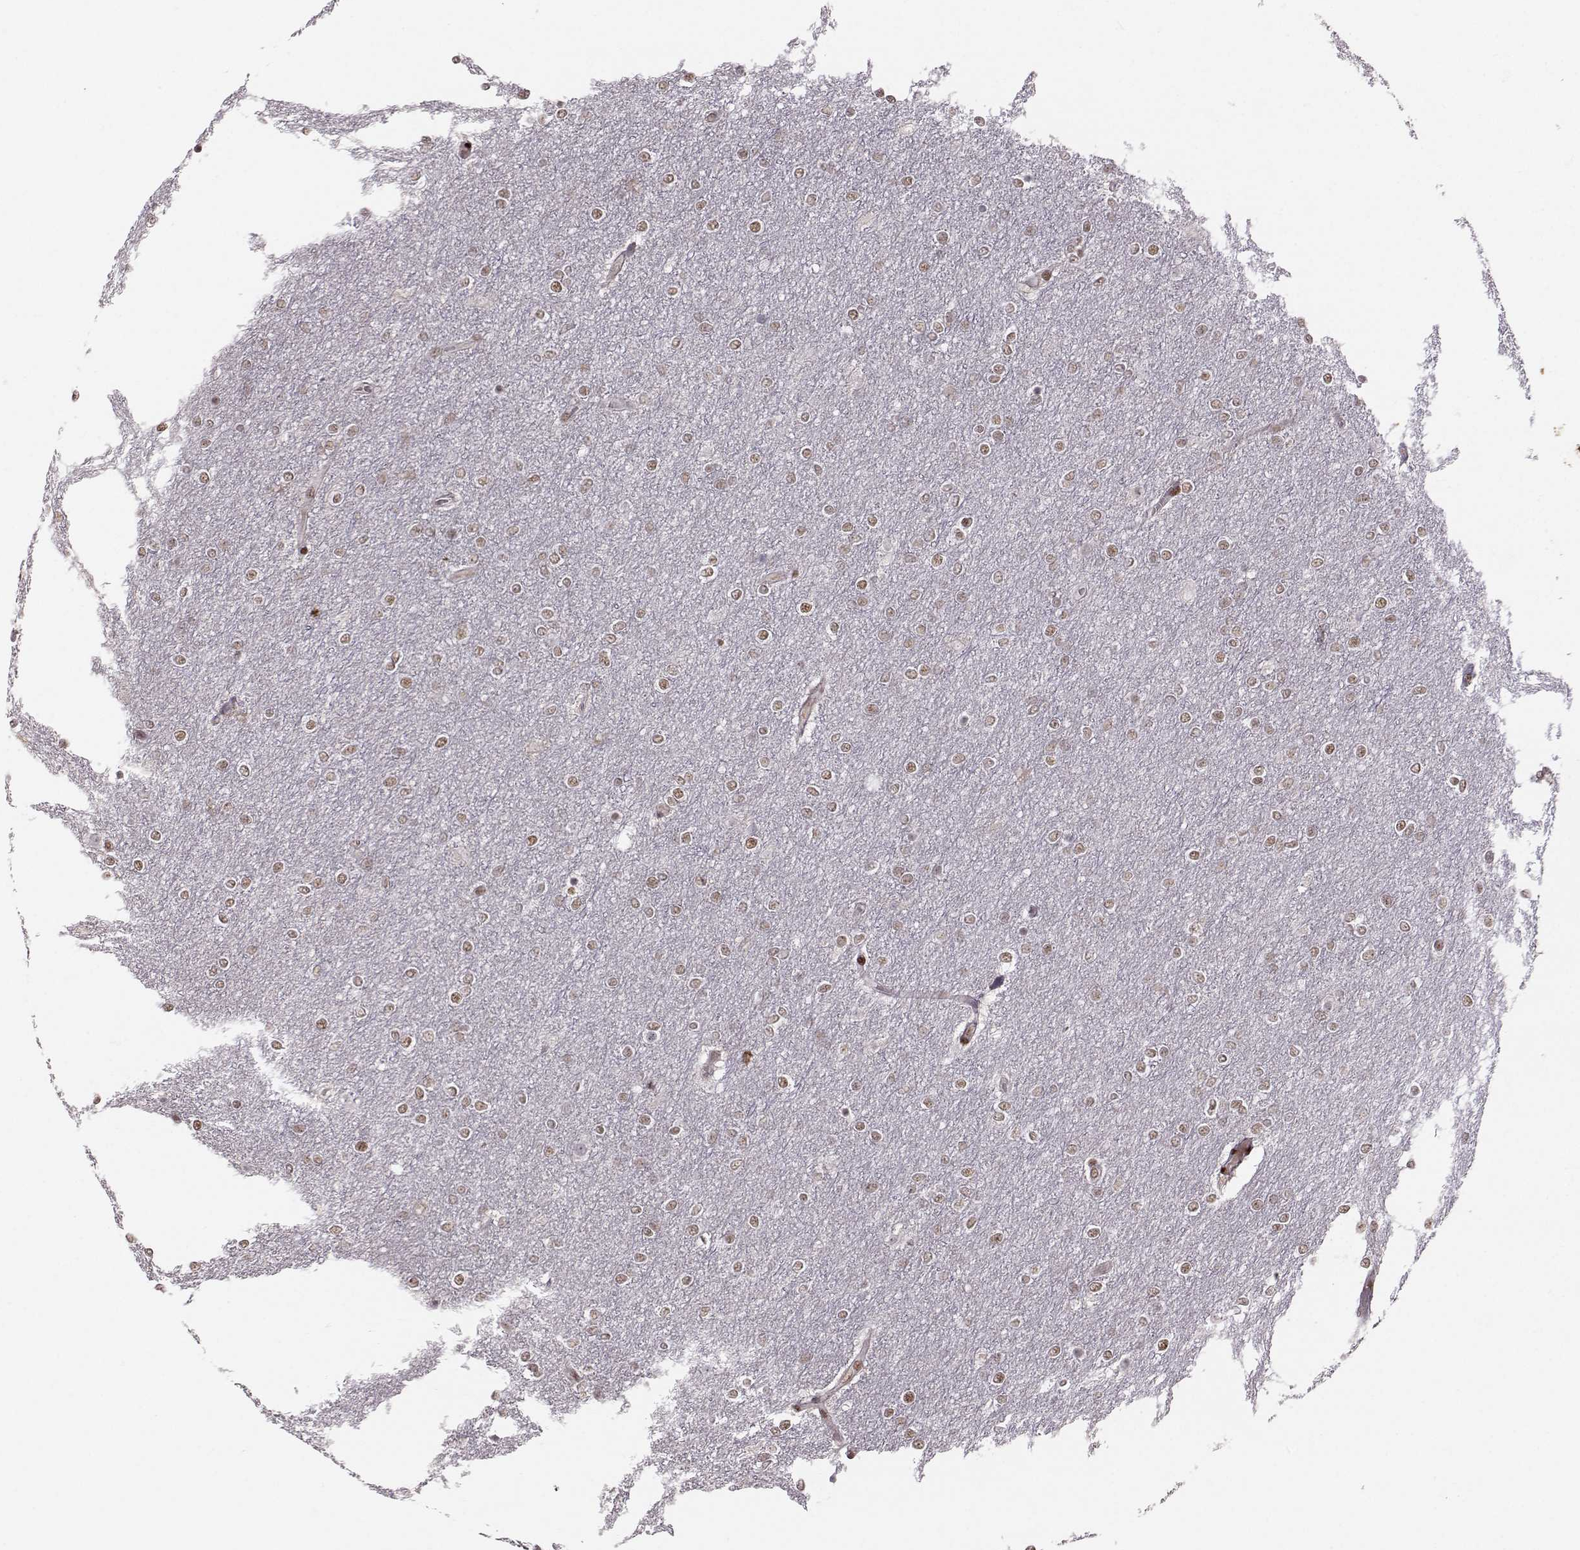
{"staining": {"intensity": "moderate", "quantity": "<25%", "location": "nuclear"}, "tissue": "glioma", "cell_type": "Tumor cells", "image_type": "cancer", "snomed": [{"axis": "morphology", "description": "Glioma, malignant, High grade"}, {"axis": "topography", "description": "Brain"}], "caption": "Glioma stained for a protein (brown) displays moderate nuclear positive staining in about <25% of tumor cells.", "gene": "SNAPC2", "patient": {"sex": "female", "age": 61}}